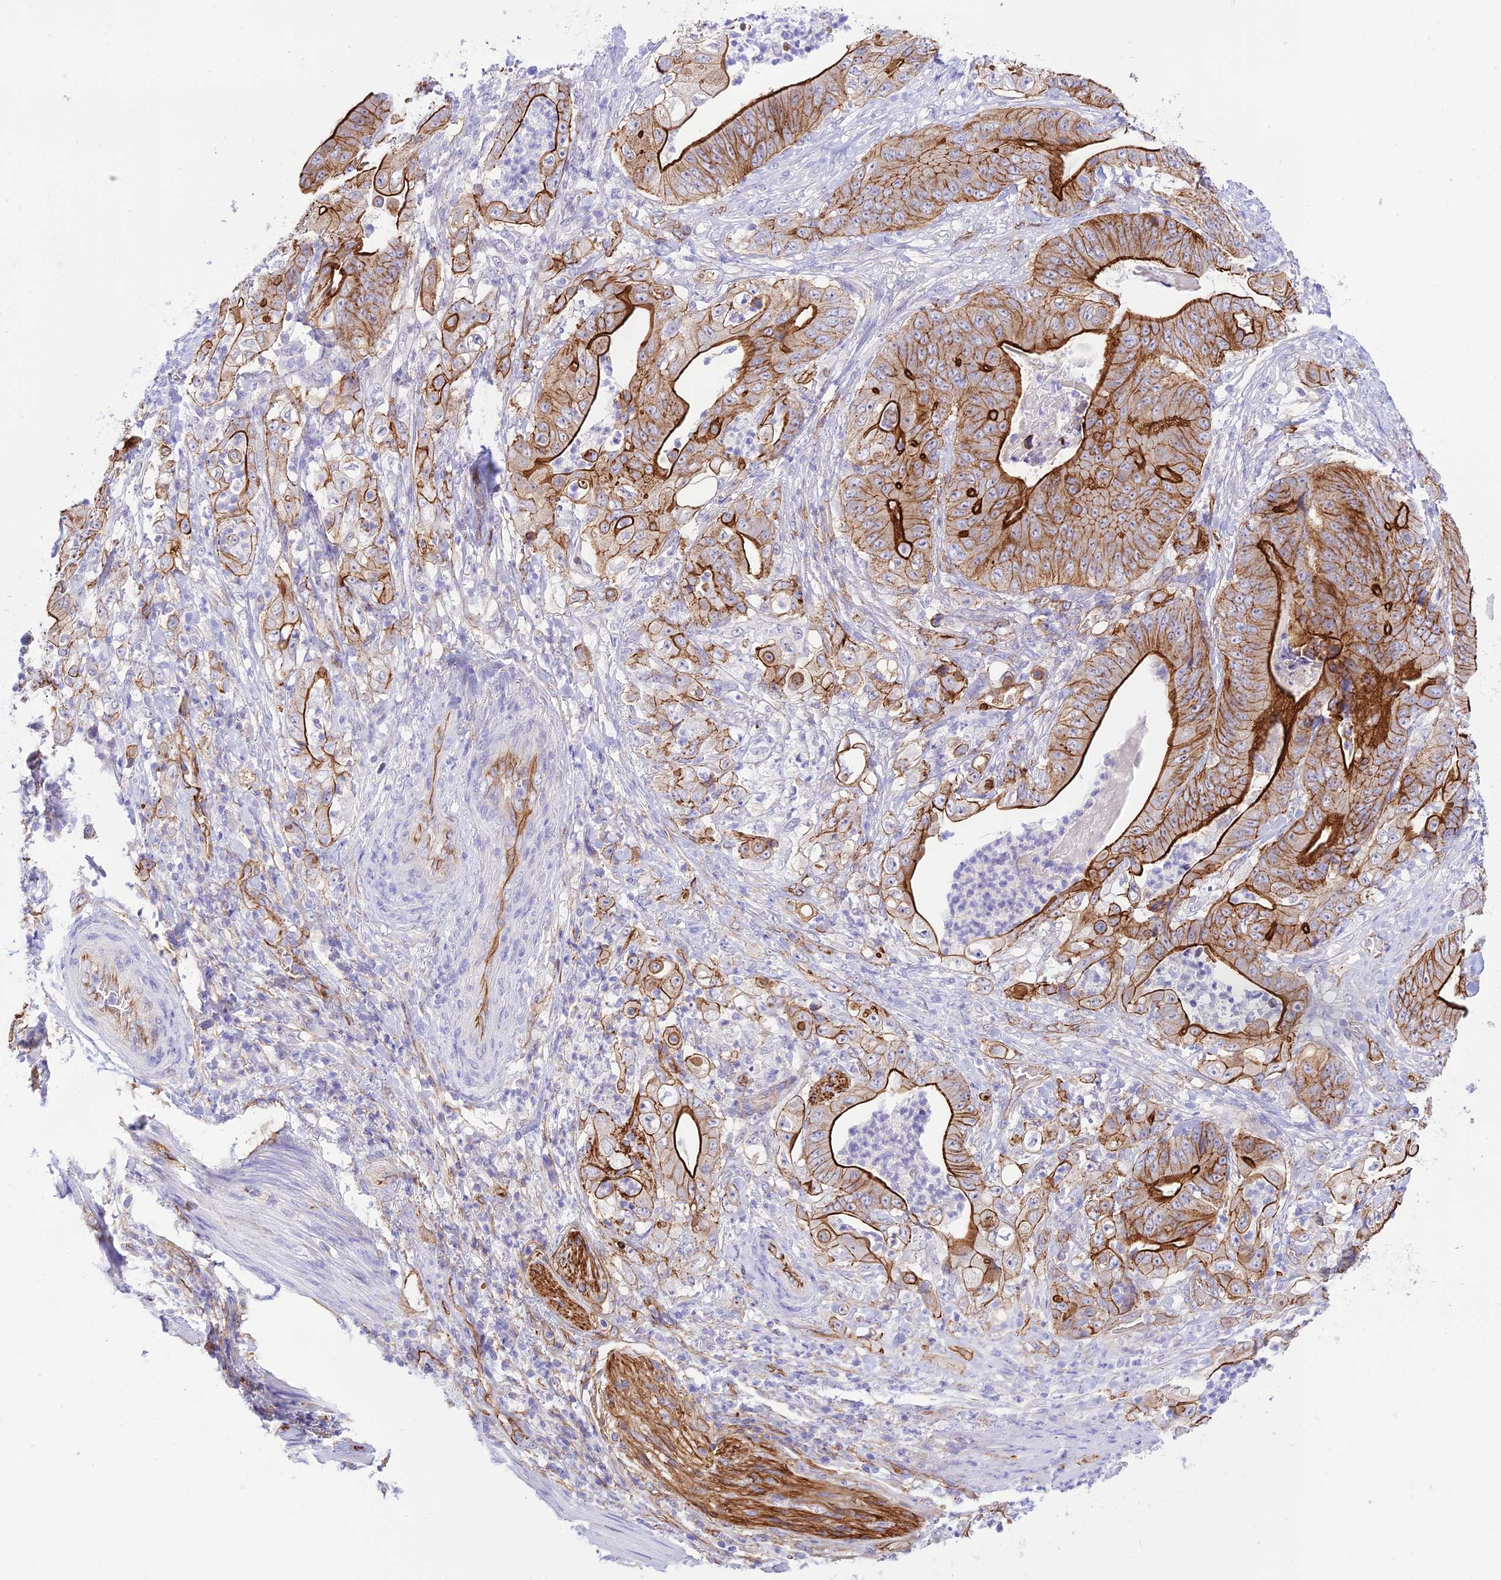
{"staining": {"intensity": "strong", "quantity": "25%-75%", "location": "cytoplasmic/membranous"}, "tissue": "stomach cancer", "cell_type": "Tumor cells", "image_type": "cancer", "snomed": [{"axis": "morphology", "description": "Adenocarcinoma, NOS"}, {"axis": "topography", "description": "Stomach"}], "caption": "Immunohistochemical staining of human adenocarcinoma (stomach) demonstrates strong cytoplasmic/membranous protein positivity in about 25%-75% of tumor cells. The protein is stained brown, and the nuclei are stained in blue (DAB (3,3'-diaminobenzidine) IHC with brightfield microscopy, high magnification).", "gene": "YPEL5", "patient": {"sex": "female", "age": 73}}